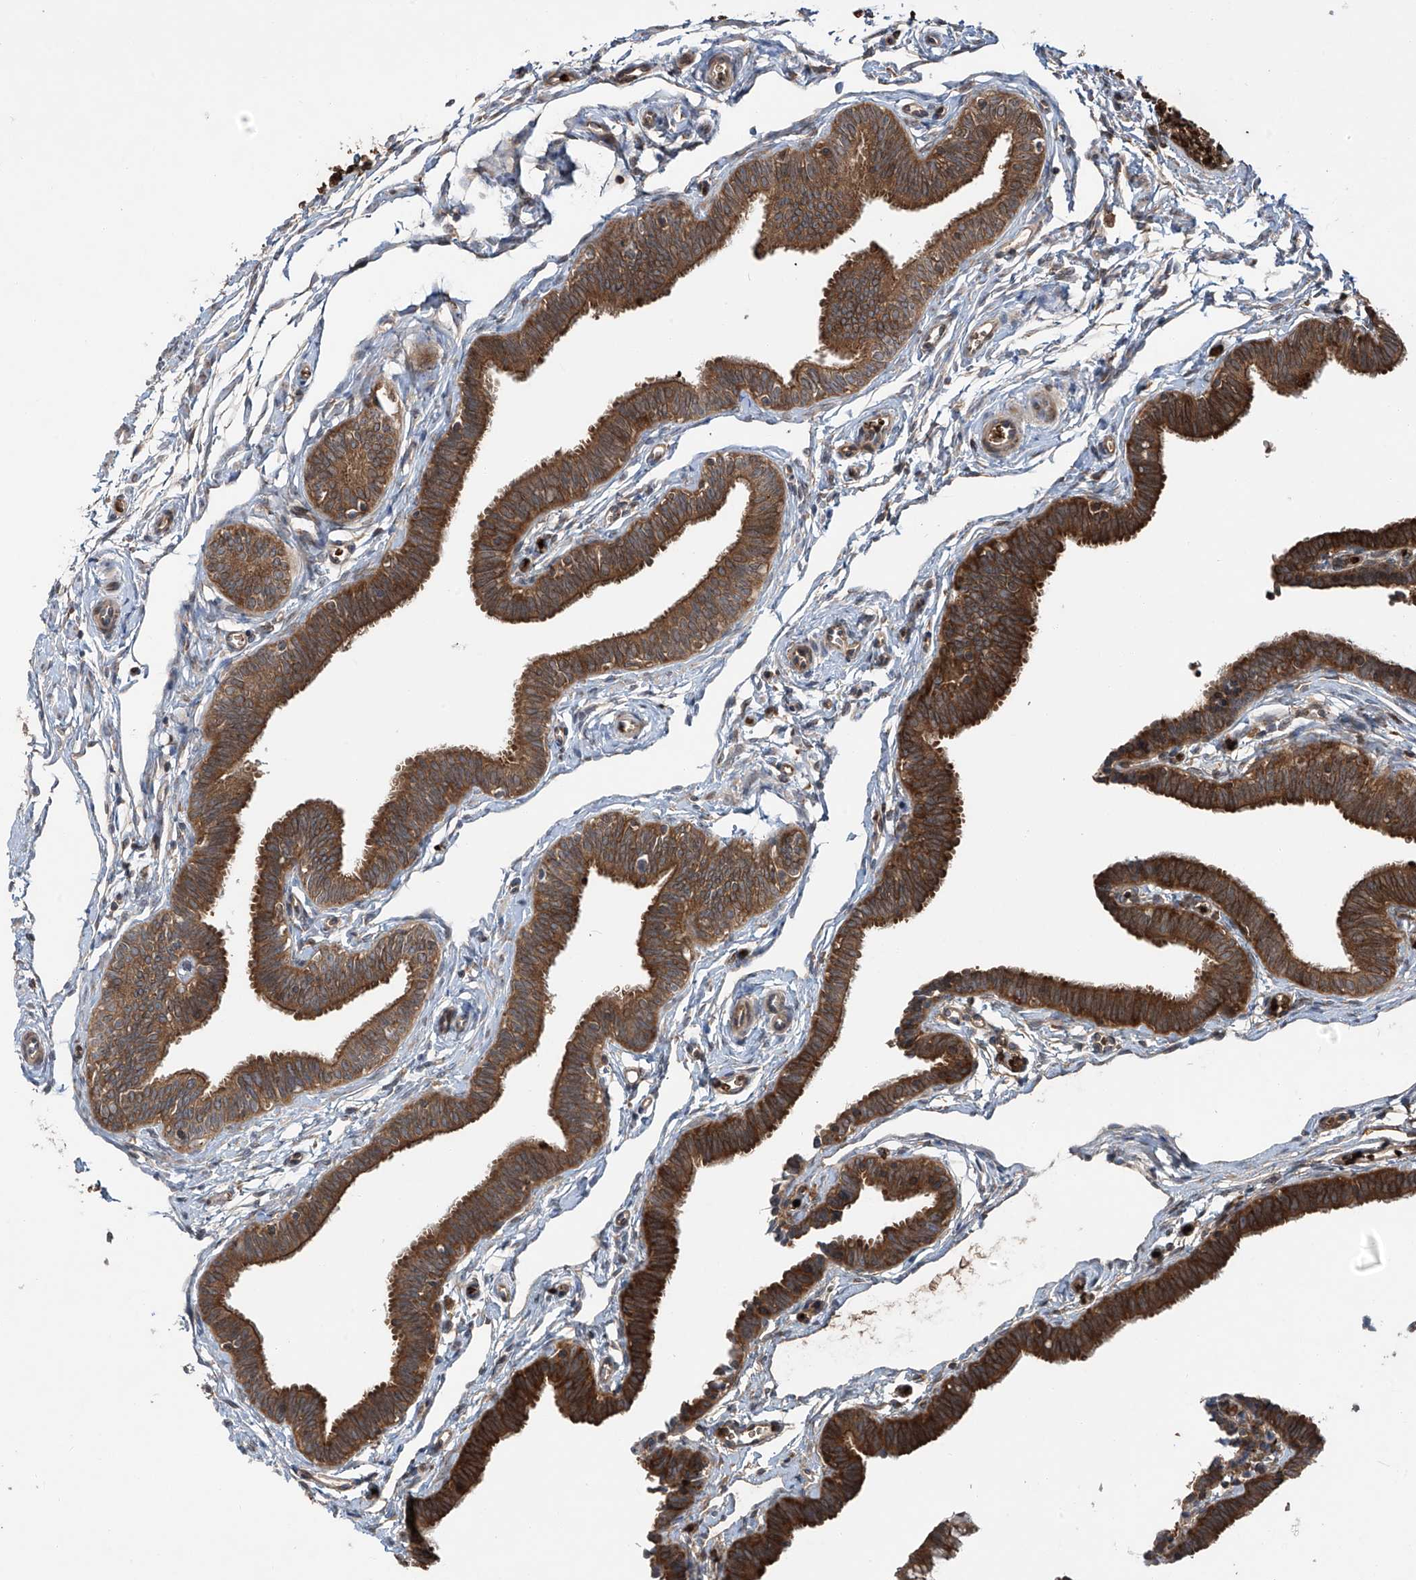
{"staining": {"intensity": "strong", "quantity": ">75%", "location": "cytoplasmic/membranous"}, "tissue": "fallopian tube", "cell_type": "Glandular cells", "image_type": "normal", "snomed": [{"axis": "morphology", "description": "Normal tissue, NOS"}, {"axis": "topography", "description": "Fallopian tube"}, {"axis": "topography", "description": "Ovary"}], "caption": "The micrograph demonstrates staining of unremarkable fallopian tube, revealing strong cytoplasmic/membranous protein expression (brown color) within glandular cells.", "gene": "ZDHHC9", "patient": {"sex": "female", "age": 23}}